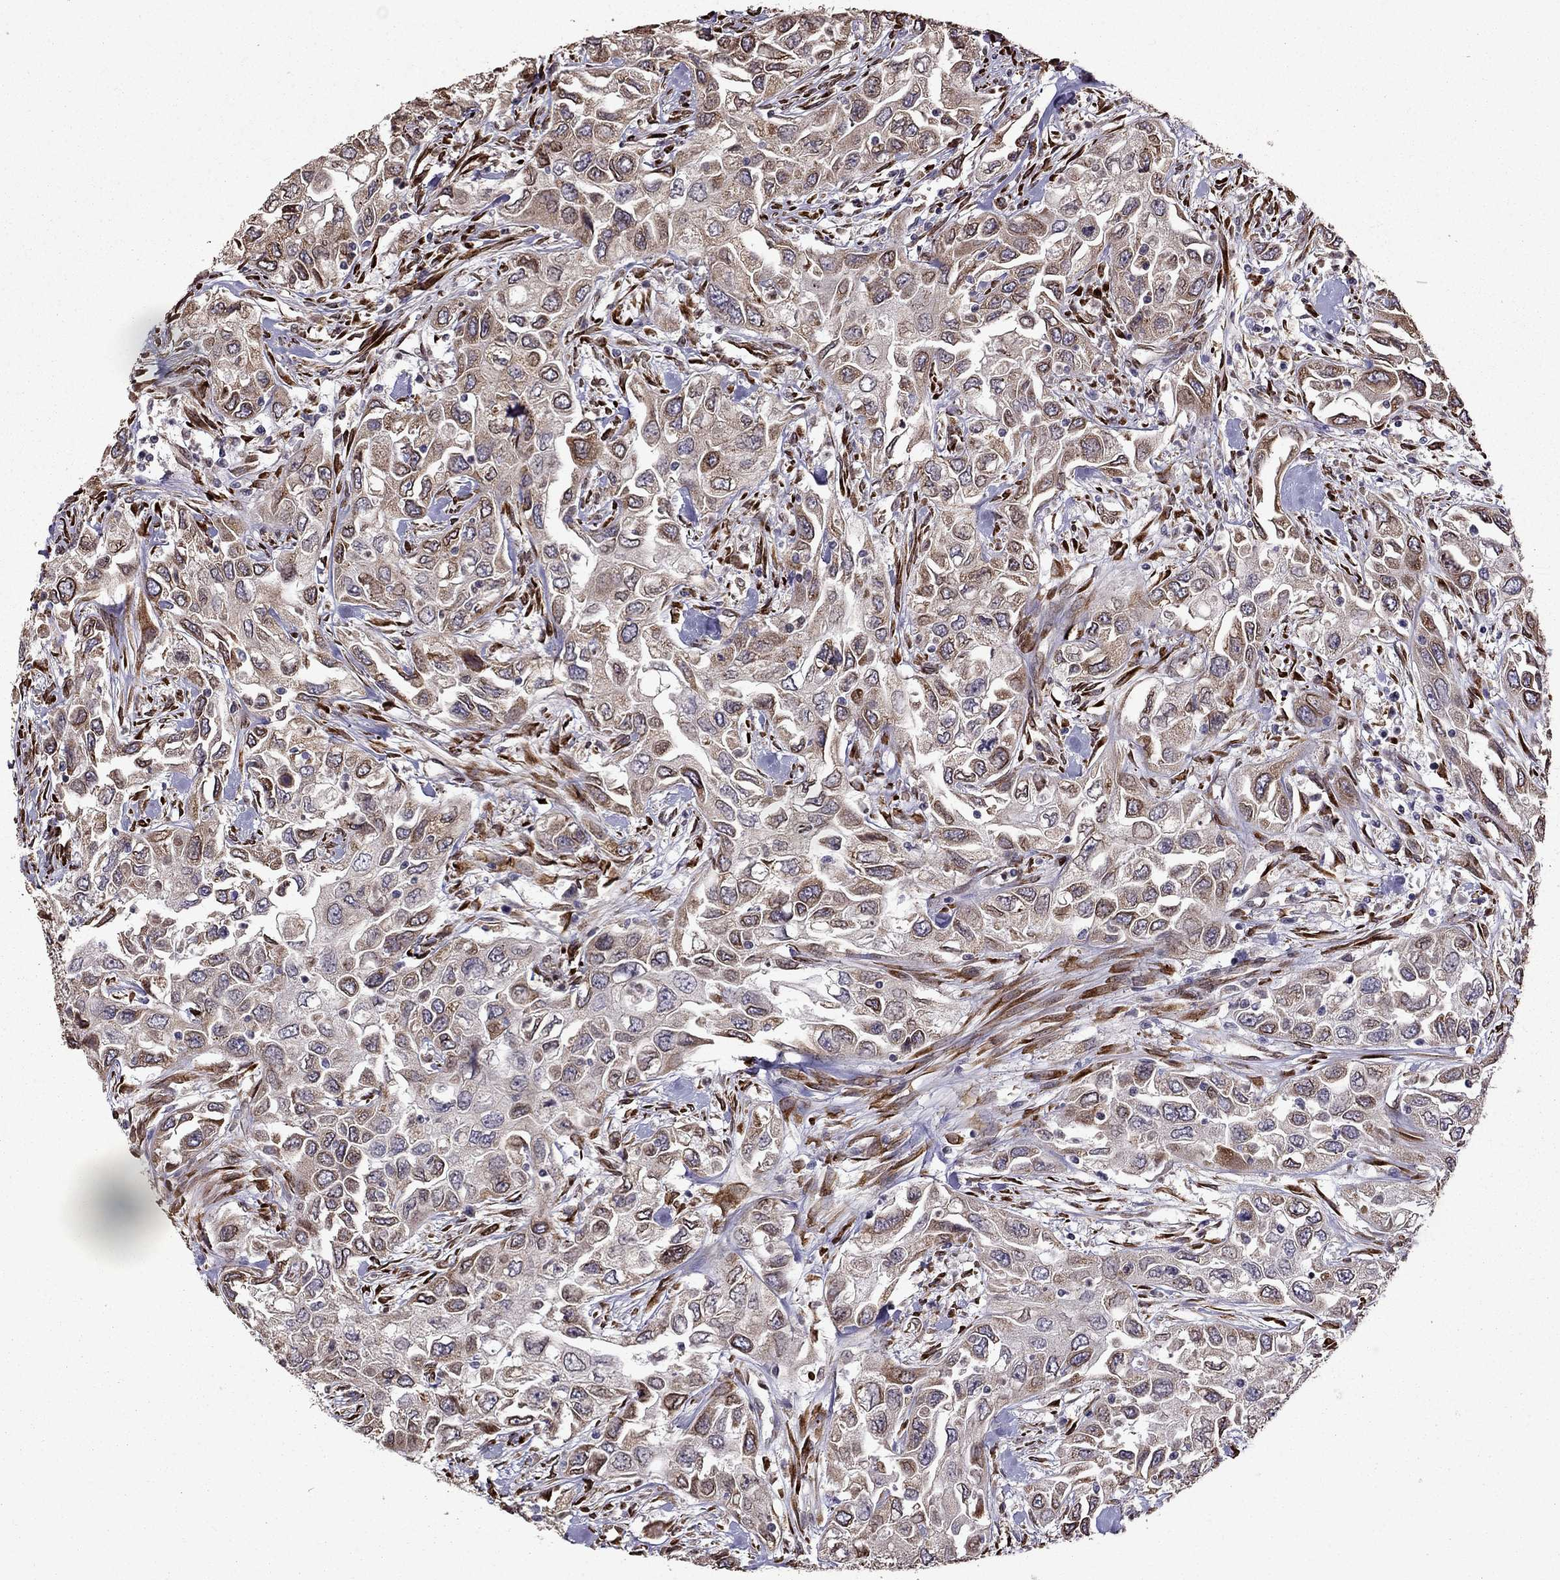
{"staining": {"intensity": "moderate", "quantity": "<25%", "location": "cytoplasmic/membranous"}, "tissue": "urothelial cancer", "cell_type": "Tumor cells", "image_type": "cancer", "snomed": [{"axis": "morphology", "description": "Urothelial carcinoma, High grade"}, {"axis": "topography", "description": "Urinary bladder"}], "caption": "Immunohistochemistry of human high-grade urothelial carcinoma reveals low levels of moderate cytoplasmic/membranous staining in about <25% of tumor cells.", "gene": "IKBIP", "patient": {"sex": "male", "age": 76}}